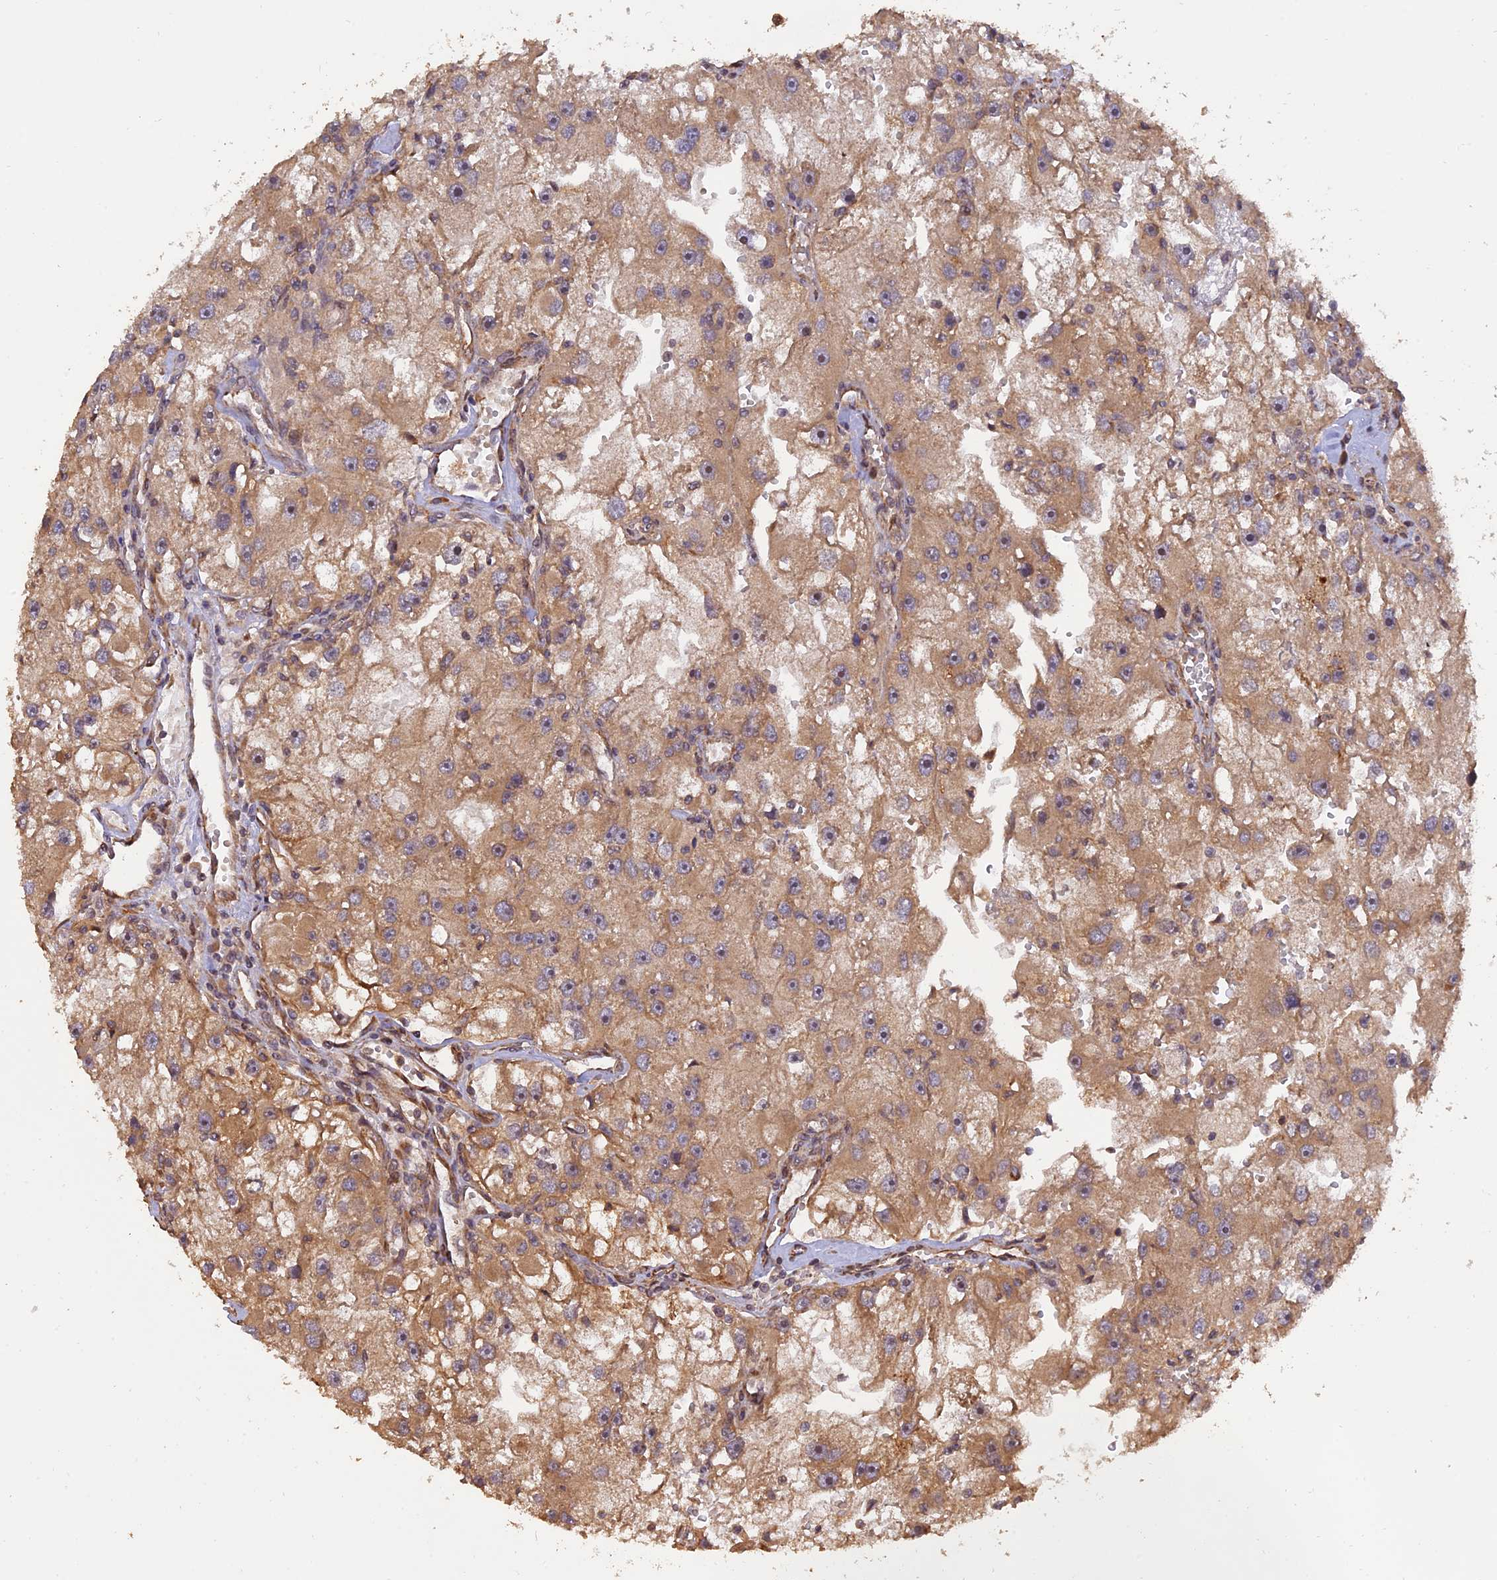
{"staining": {"intensity": "moderate", "quantity": ">75%", "location": "cytoplasmic/membranous"}, "tissue": "renal cancer", "cell_type": "Tumor cells", "image_type": "cancer", "snomed": [{"axis": "morphology", "description": "Adenocarcinoma, NOS"}, {"axis": "topography", "description": "Kidney"}], "caption": "A histopathology image of human adenocarcinoma (renal) stained for a protein exhibits moderate cytoplasmic/membranous brown staining in tumor cells.", "gene": "CREBL2", "patient": {"sex": "male", "age": 63}}